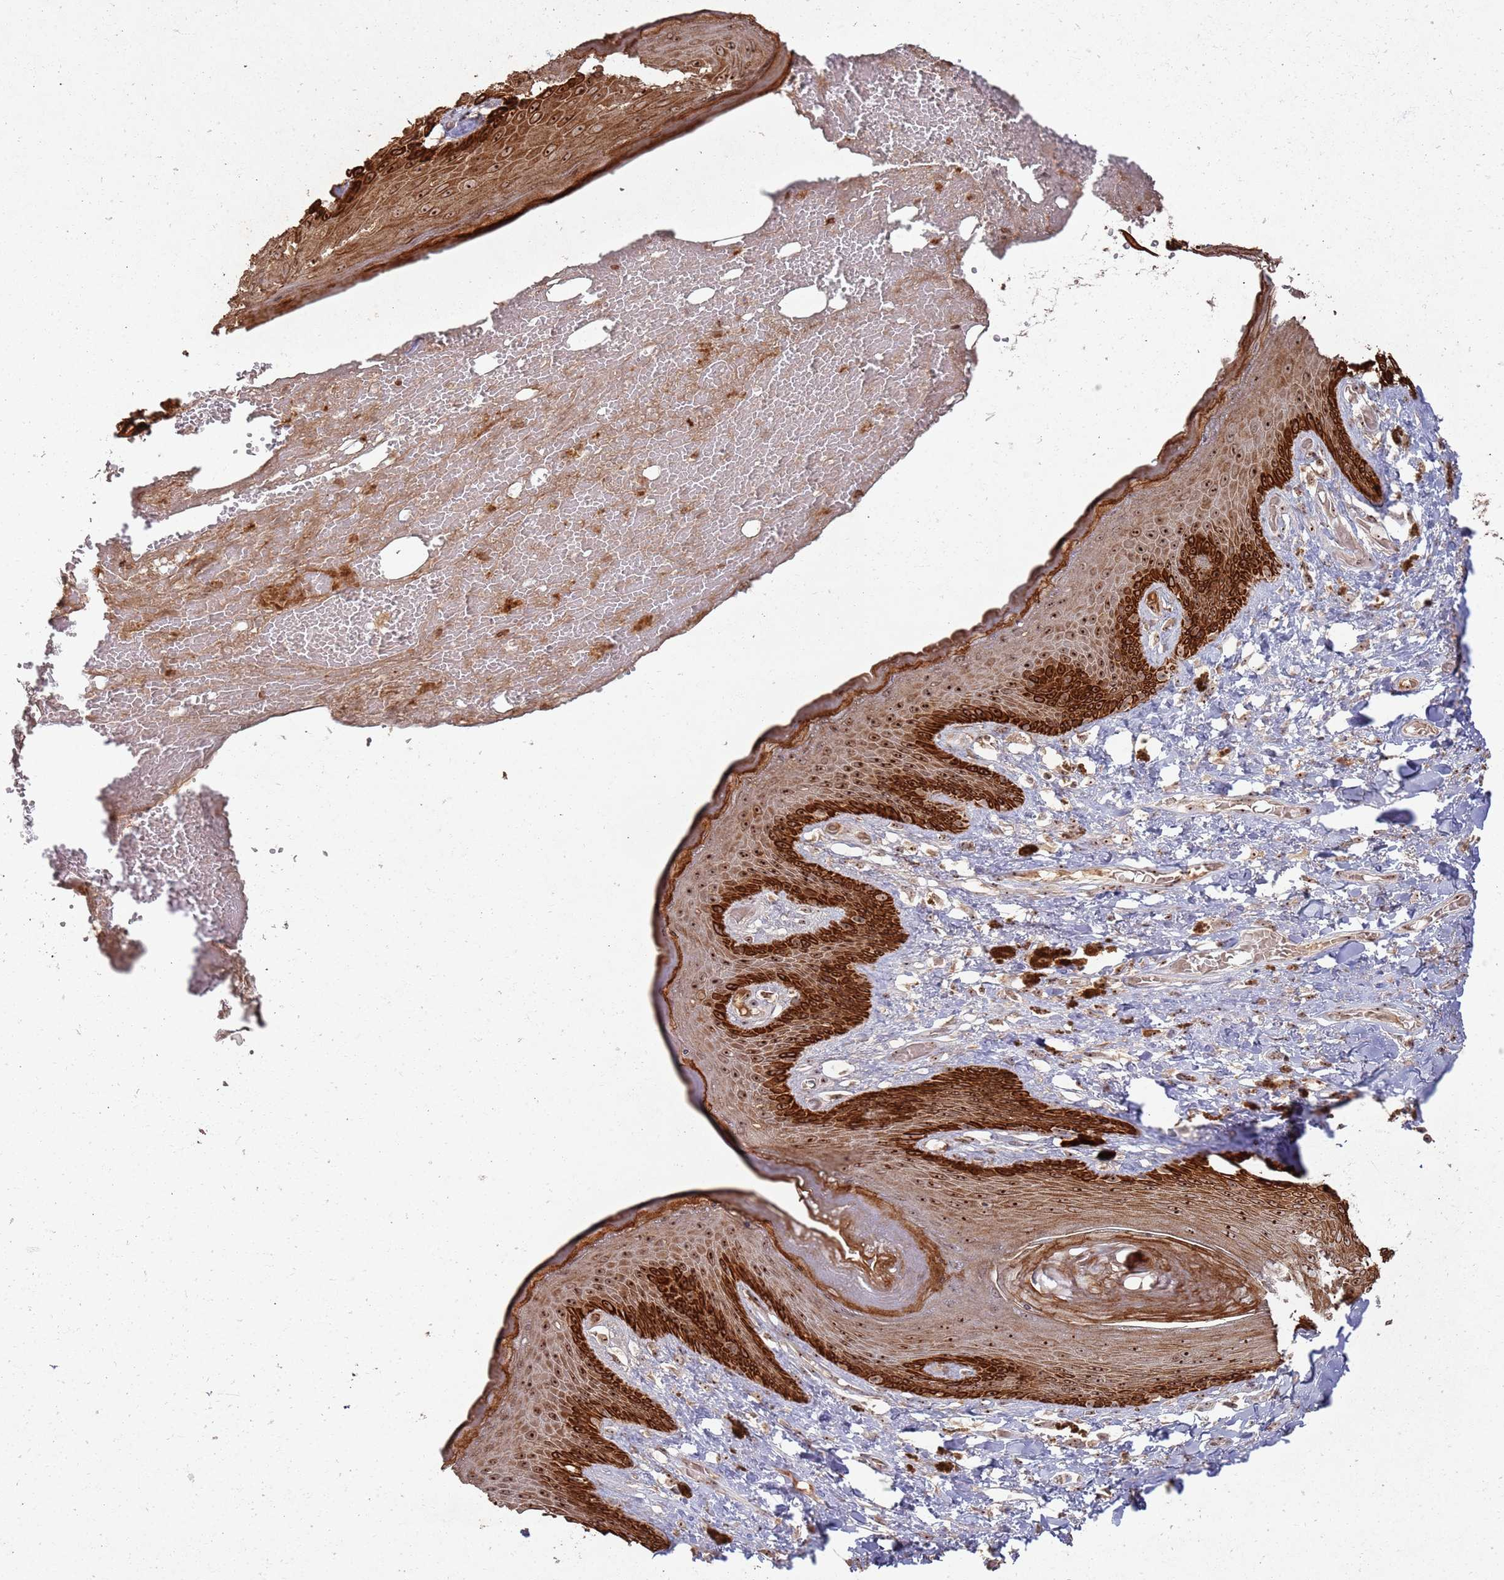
{"staining": {"intensity": "strong", "quantity": ">75%", "location": "cytoplasmic/membranous,nuclear"}, "tissue": "skin", "cell_type": "Epidermal cells", "image_type": "normal", "snomed": [{"axis": "morphology", "description": "Normal tissue, NOS"}, {"axis": "topography", "description": "Anal"}], "caption": "Protein staining by IHC exhibits strong cytoplasmic/membranous,nuclear staining in approximately >75% of epidermal cells in unremarkable skin.", "gene": "UTP11", "patient": {"sex": "female", "age": 78}}